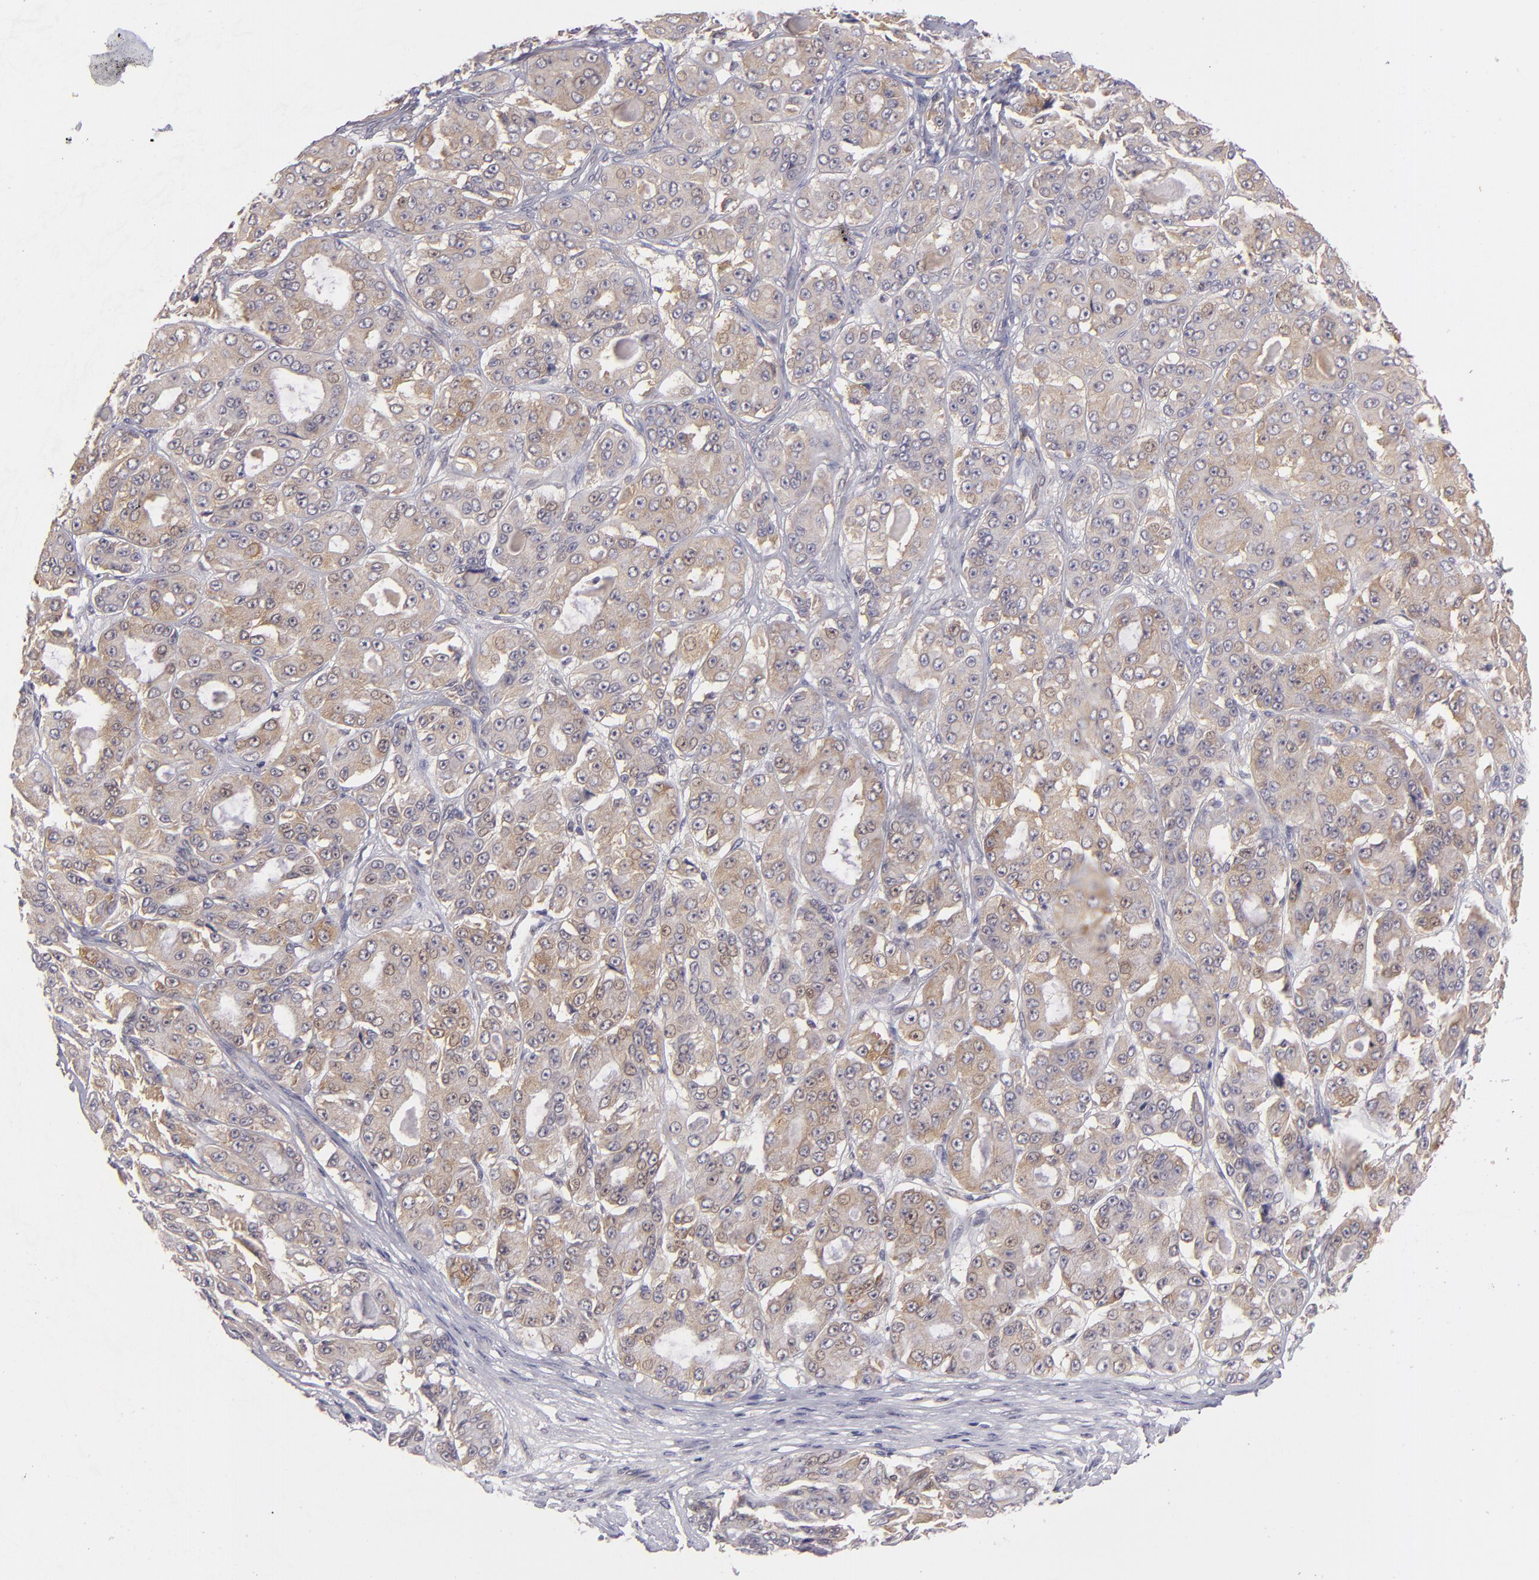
{"staining": {"intensity": "moderate", "quantity": "25%-75%", "location": "cytoplasmic/membranous"}, "tissue": "ovarian cancer", "cell_type": "Tumor cells", "image_type": "cancer", "snomed": [{"axis": "morphology", "description": "Carcinoma, endometroid"}, {"axis": "topography", "description": "Ovary"}], "caption": "A brown stain labels moderate cytoplasmic/membranous positivity of a protein in human ovarian cancer (endometroid carcinoma) tumor cells.", "gene": "PTPN13", "patient": {"sex": "female", "age": 61}}